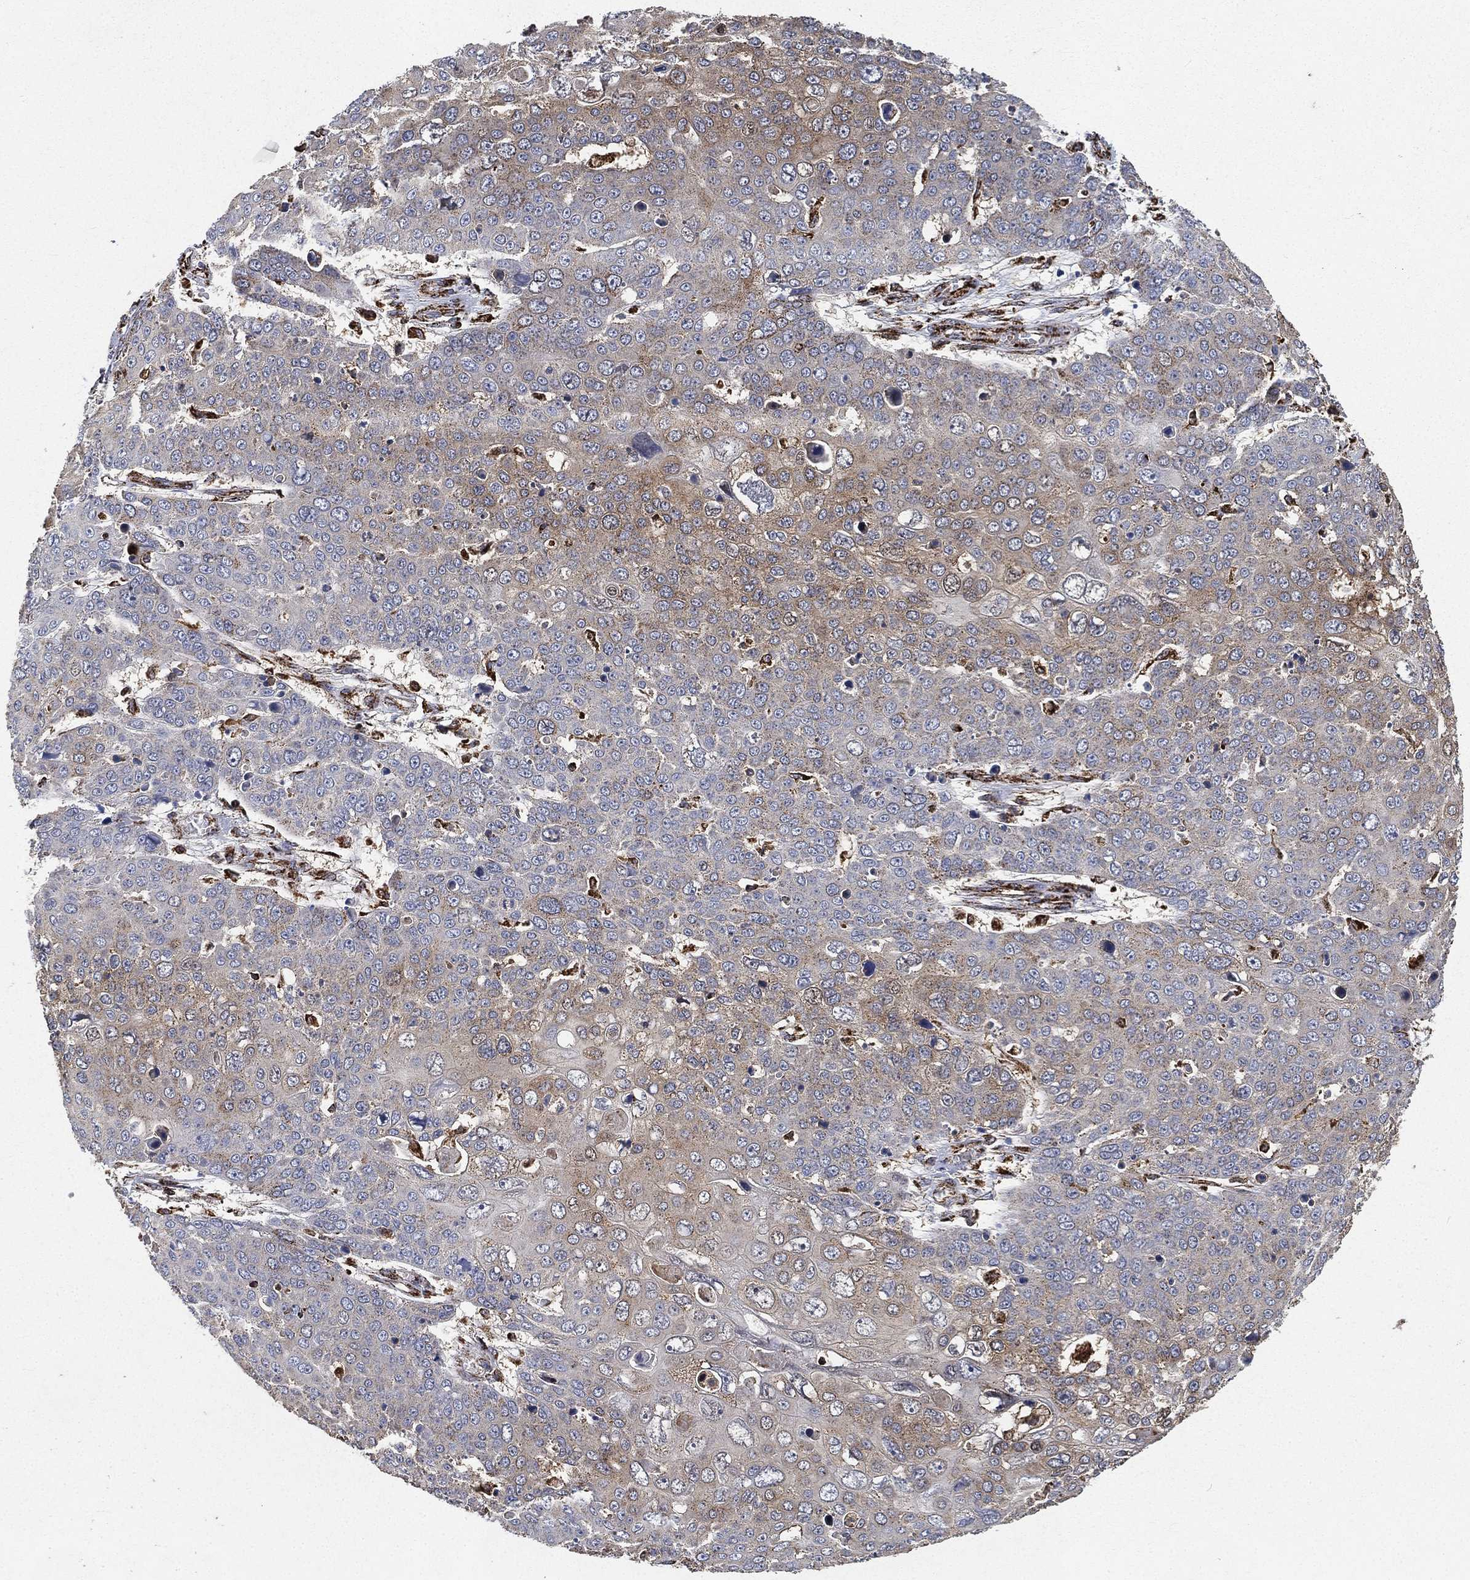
{"staining": {"intensity": "weak", "quantity": "25%-75%", "location": "cytoplasmic/membranous"}, "tissue": "skin cancer", "cell_type": "Tumor cells", "image_type": "cancer", "snomed": [{"axis": "morphology", "description": "Squamous cell carcinoma, NOS"}, {"axis": "topography", "description": "Skin"}], "caption": "About 25%-75% of tumor cells in skin cancer (squamous cell carcinoma) exhibit weak cytoplasmic/membranous protein positivity as visualized by brown immunohistochemical staining.", "gene": "SLC38A7", "patient": {"sex": "male", "age": 71}}